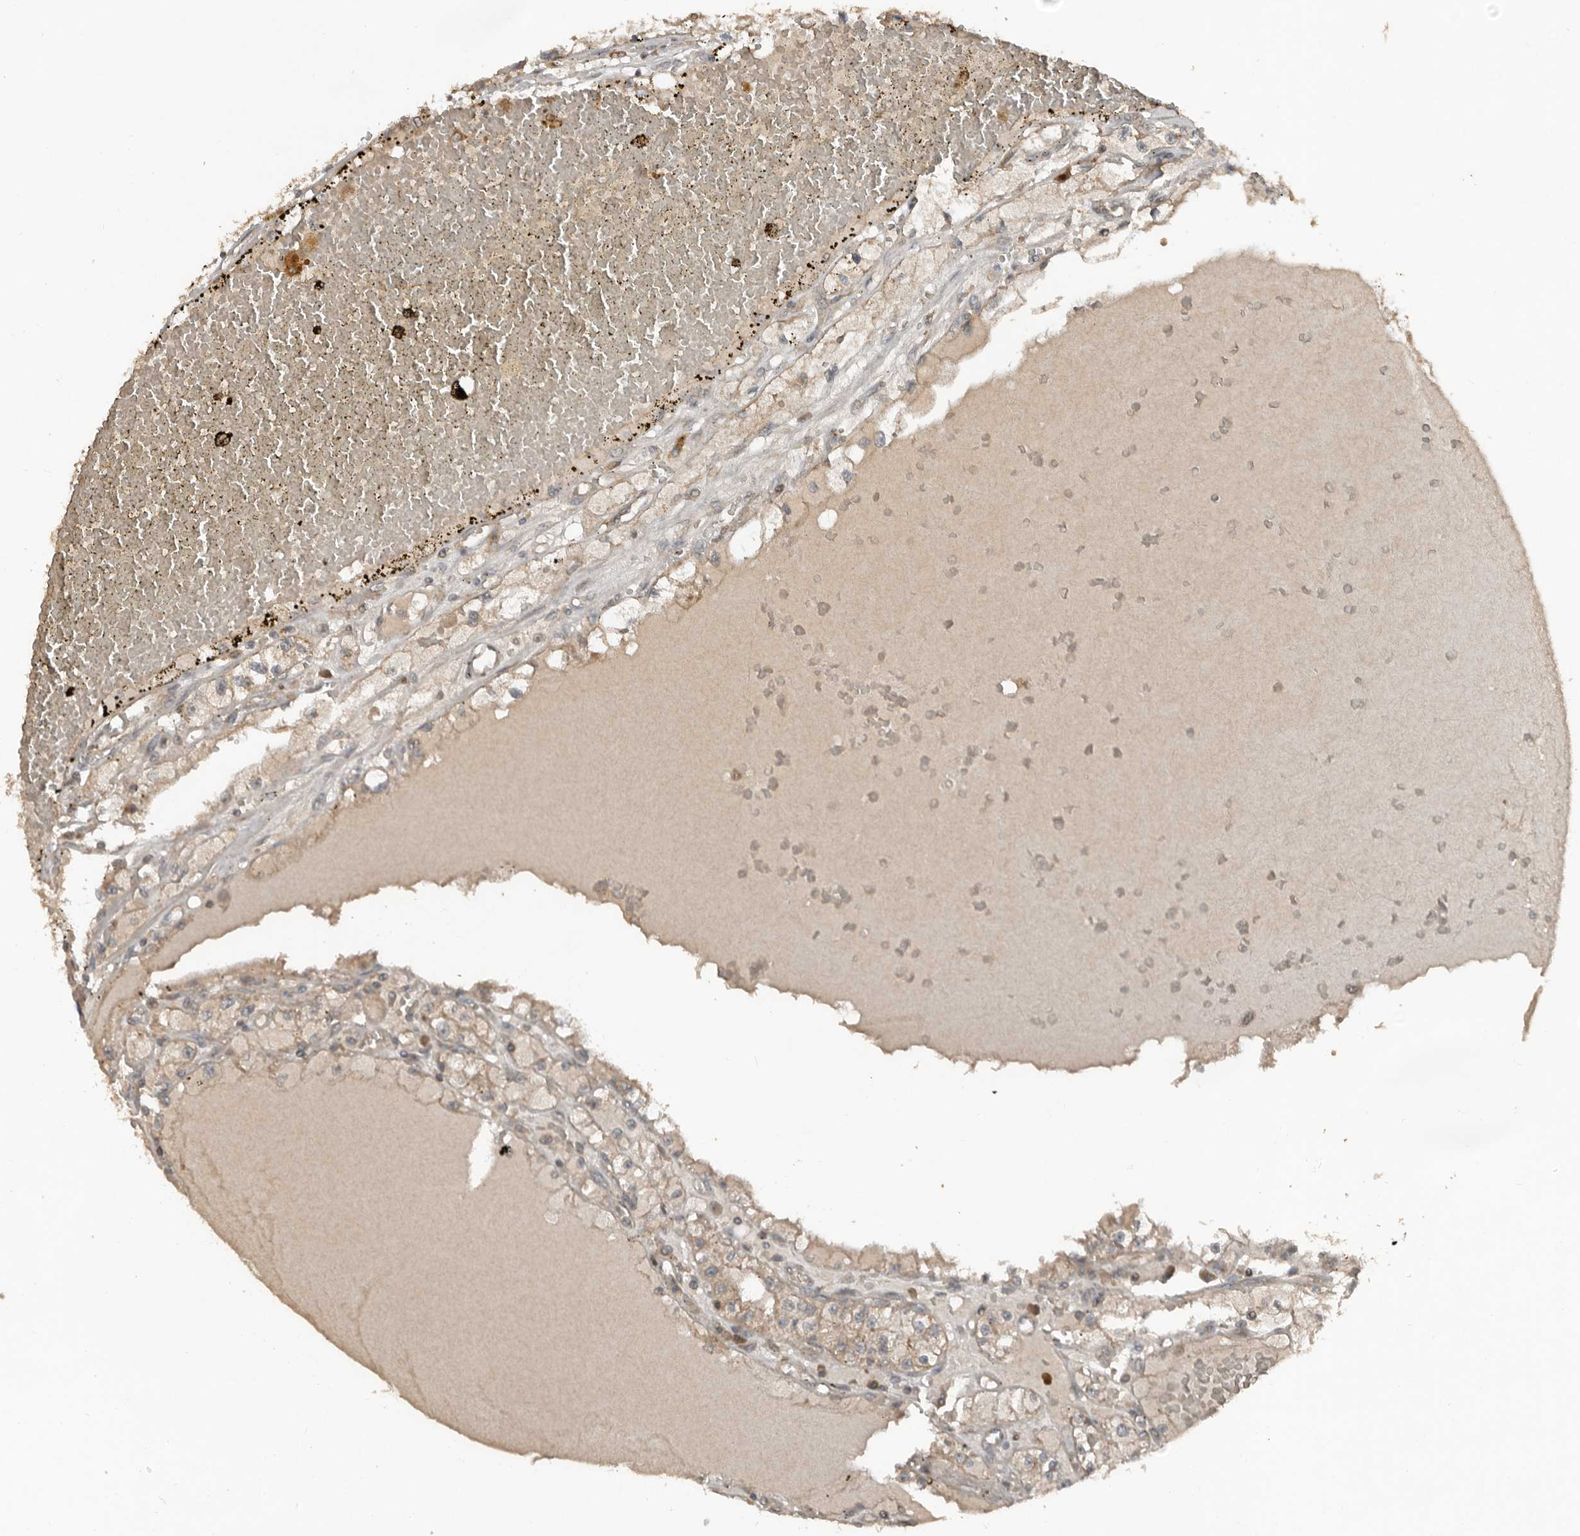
{"staining": {"intensity": "weak", "quantity": ">75%", "location": "cytoplasmic/membranous"}, "tissue": "renal cancer", "cell_type": "Tumor cells", "image_type": "cancer", "snomed": [{"axis": "morphology", "description": "Adenocarcinoma, NOS"}, {"axis": "topography", "description": "Kidney"}], "caption": "Brown immunohistochemical staining in human adenocarcinoma (renal) demonstrates weak cytoplasmic/membranous positivity in approximately >75% of tumor cells. (DAB = brown stain, brightfield microscopy at high magnification).", "gene": "SLC6A7", "patient": {"sex": "male", "age": 56}}